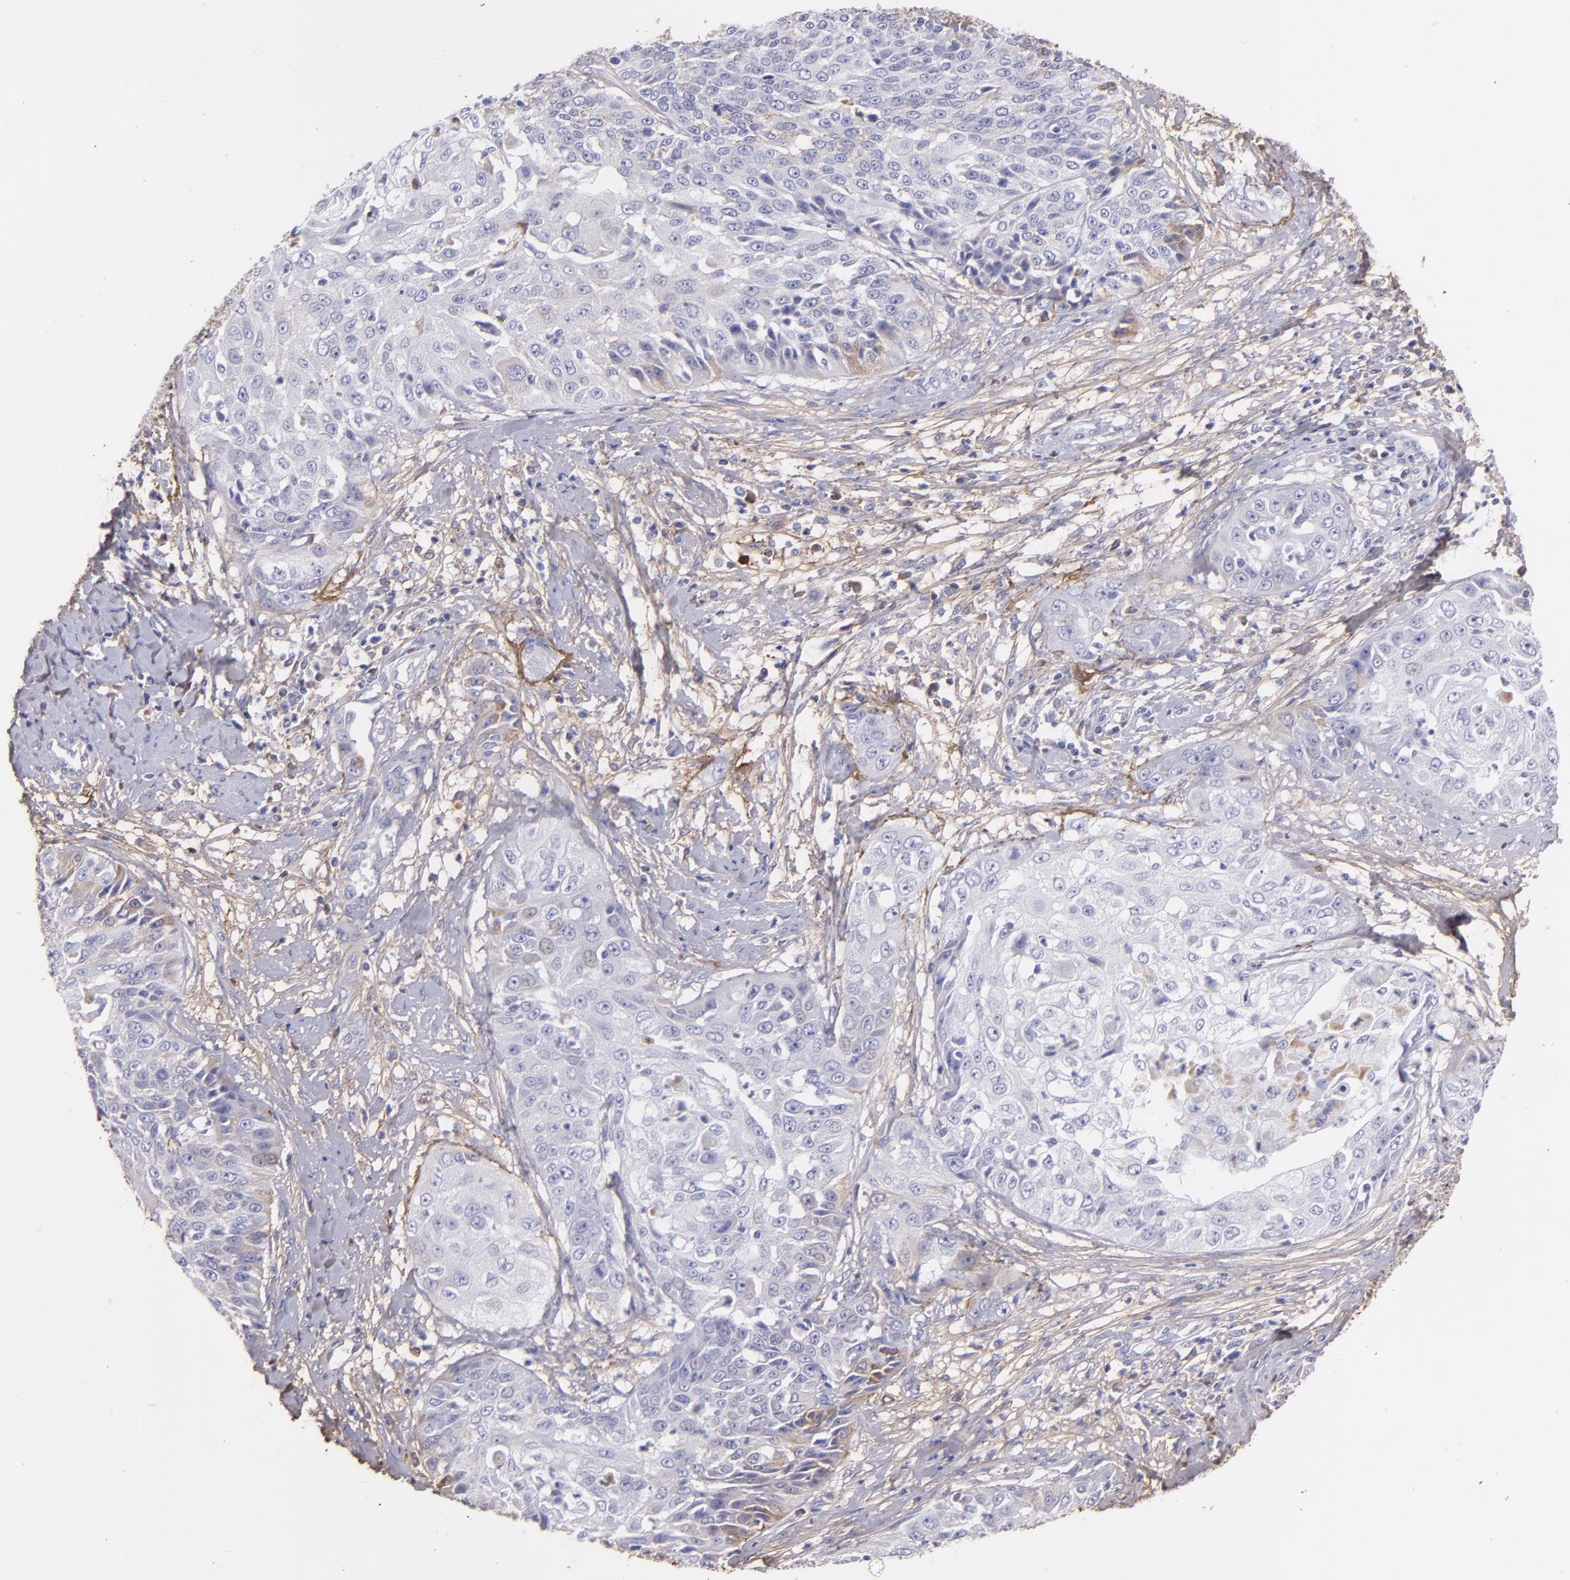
{"staining": {"intensity": "weak", "quantity": "<25%", "location": "cytoplasmic/membranous"}, "tissue": "cervical cancer", "cell_type": "Tumor cells", "image_type": "cancer", "snomed": [{"axis": "morphology", "description": "Squamous cell carcinoma, NOS"}, {"axis": "topography", "description": "Cervix"}], "caption": "The micrograph demonstrates no significant staining in tumor cells of cervical cancer. (DAB immunohistochemistry, high magnification).", "gene": "FGB", "patient": {"sex": "female", "age": 64}}